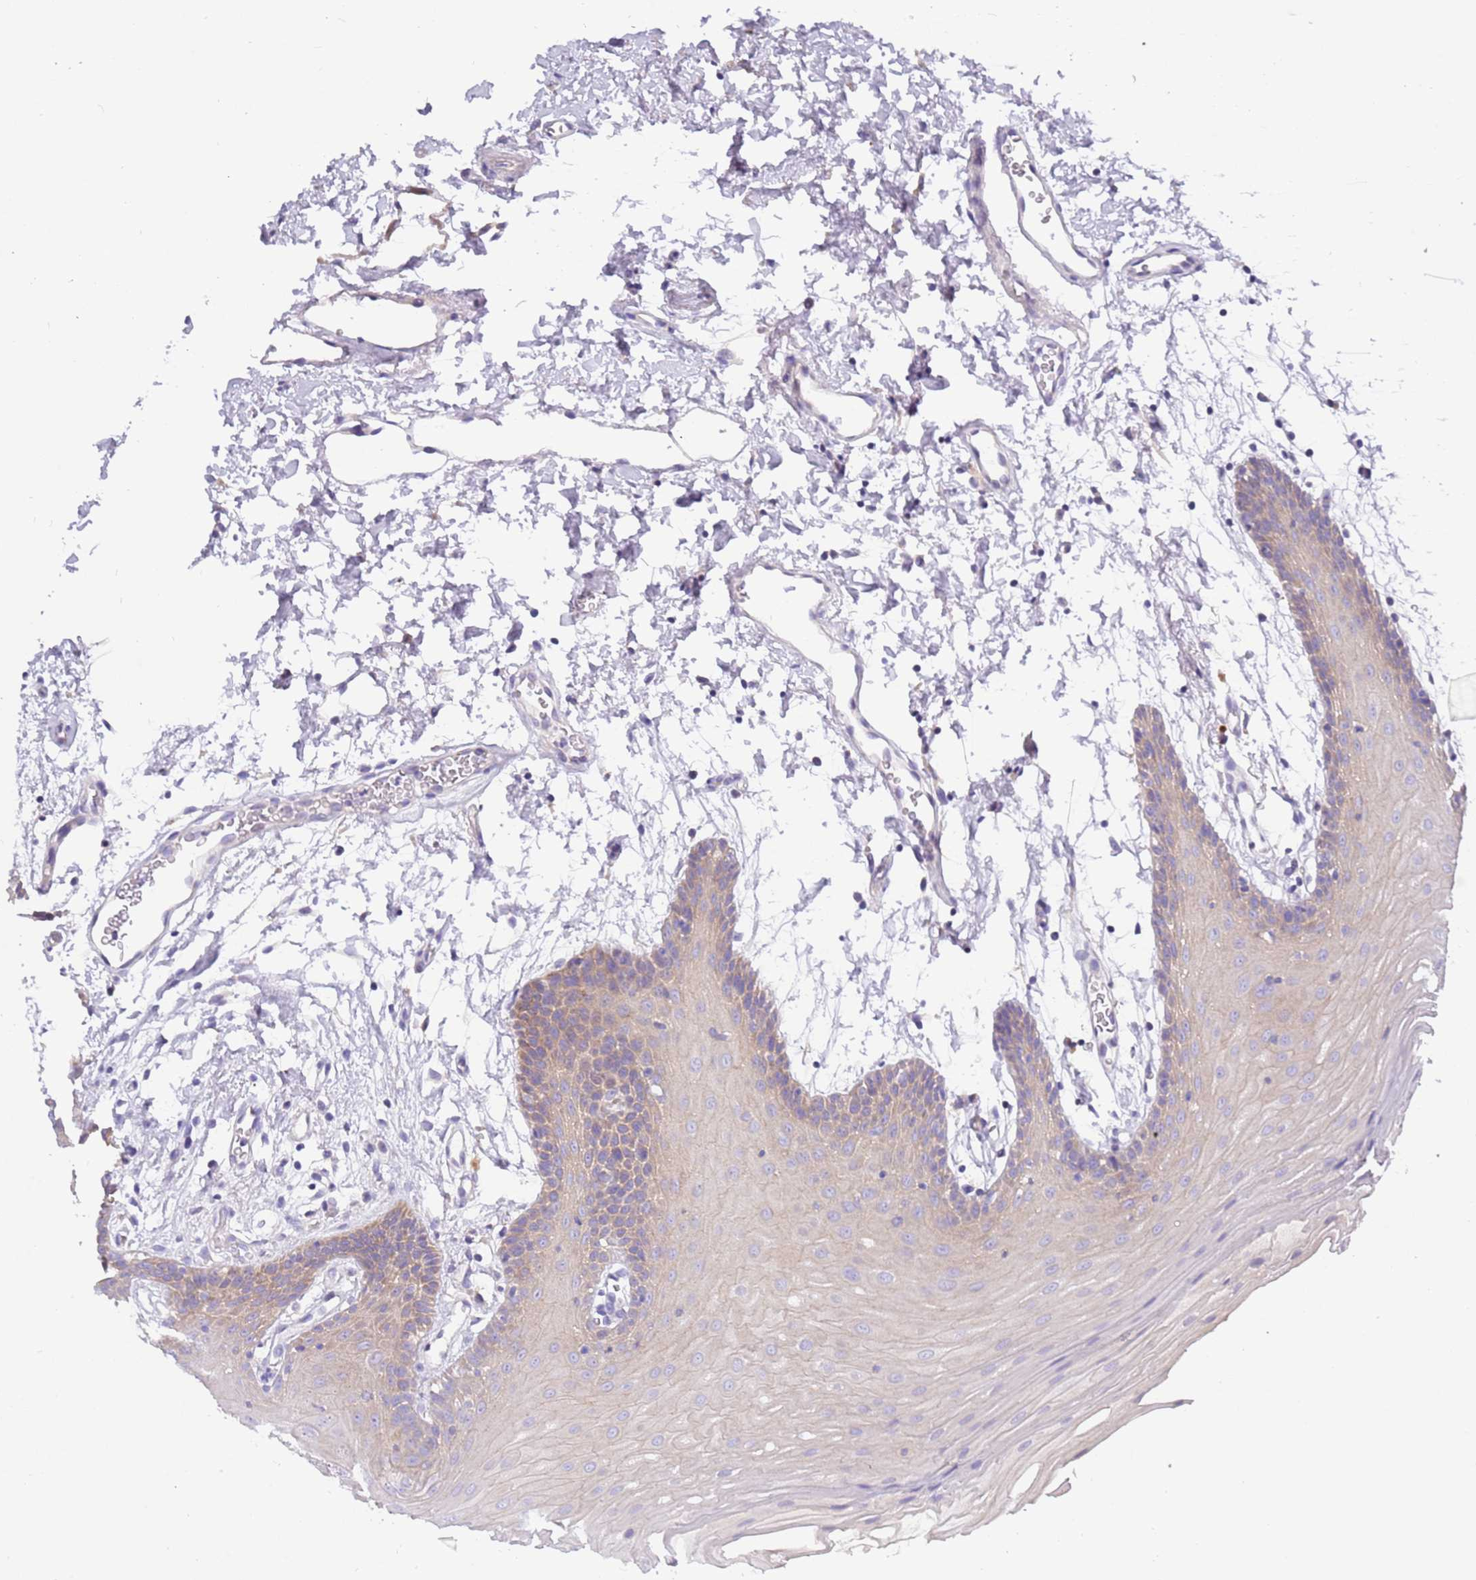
{"staining": {"intensity": "weak", "quantity": "25%-75%", "location": "cytoplasmic/membranous"}, "tissue": "oral mucosa", "cell_type": "Squamous epithelial cells", "image_type": "normal", "snomed": [{"axis": "morphology", "description": "Normal tissue, NOS"}, {"axis": "topography", "description": "Skeletal muscle"}, {"axis": "topography", "description": "Oral tissue"}, {"axis": "topography", "description": "Salivary gland"}, {"axis": "topography", "description": "Peripheral nerve tissue"}], "caption": "Immunohistochemistry (IHC) (DAB) staining of normal oral mucosa displays weak cytoplasmic/membranous protein staining in about 25%-75% of squamous epithelial cells.", "gene": "STIP1", "patient": {"sex": "male", "age": 54}}